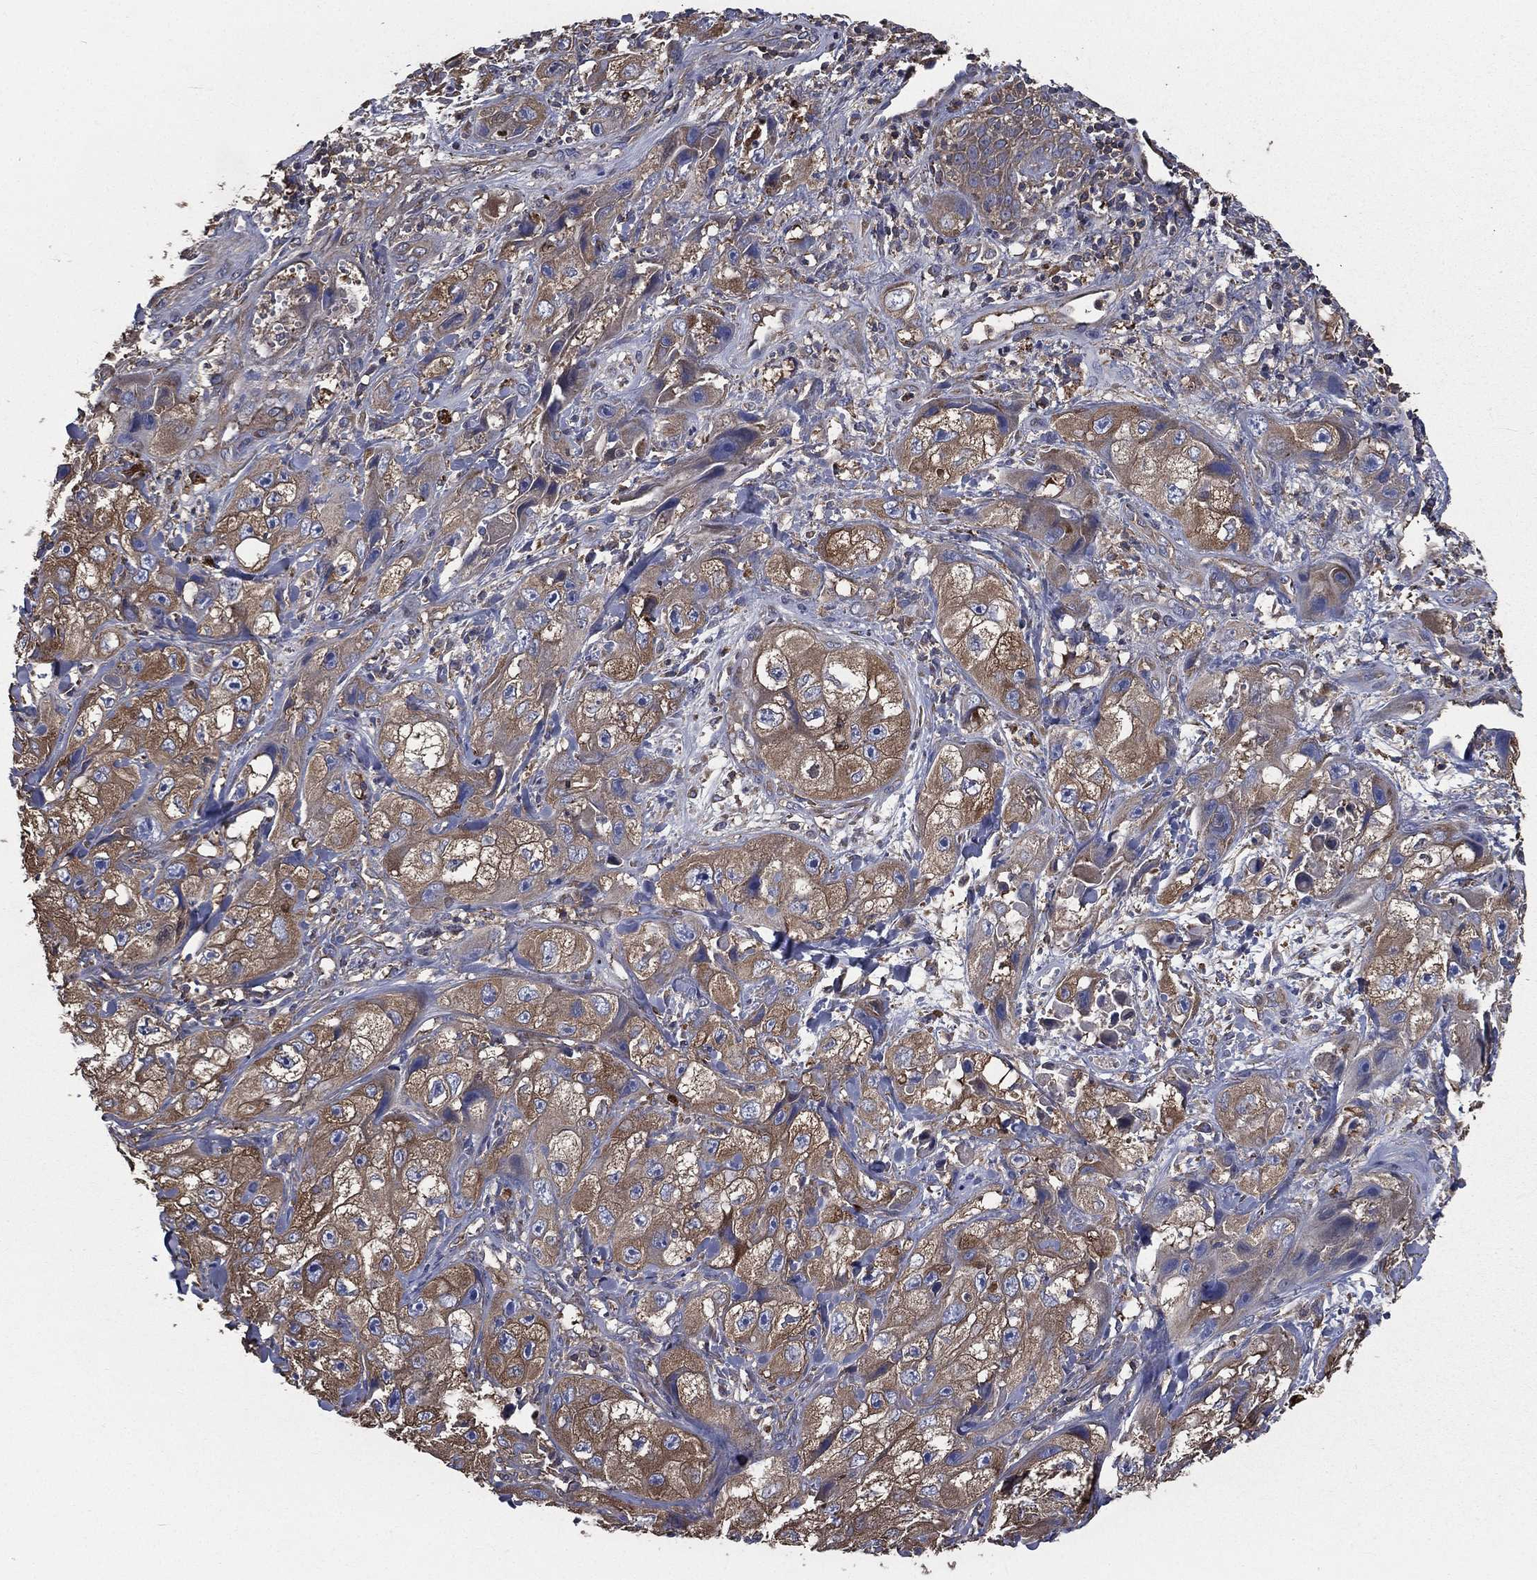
{"staining": {"intensity": "moderate", "quantity": ">75%", "location": "cytoplasmic/membranous"}, "tissue": "skin cancer", "cell_type": "Tumor cells", "image_type": "cancer", "snomed": [{"axis": "morphology", "description": "Squamous cell carcinoma, NOS"}, {"axis": "topography", "description": "Skin"}, {"axis": "topography", "description": "Subcutis"}], "caption": "Approximately >75% of tumor cells in squamous cell carcinoma (skin) reveal moderate cytoplasmic/membranous protein staining as visualized by brown immunohistochemical staining.", "gene": "SARS1", "patient": {"sex": "male", "age": 73}}